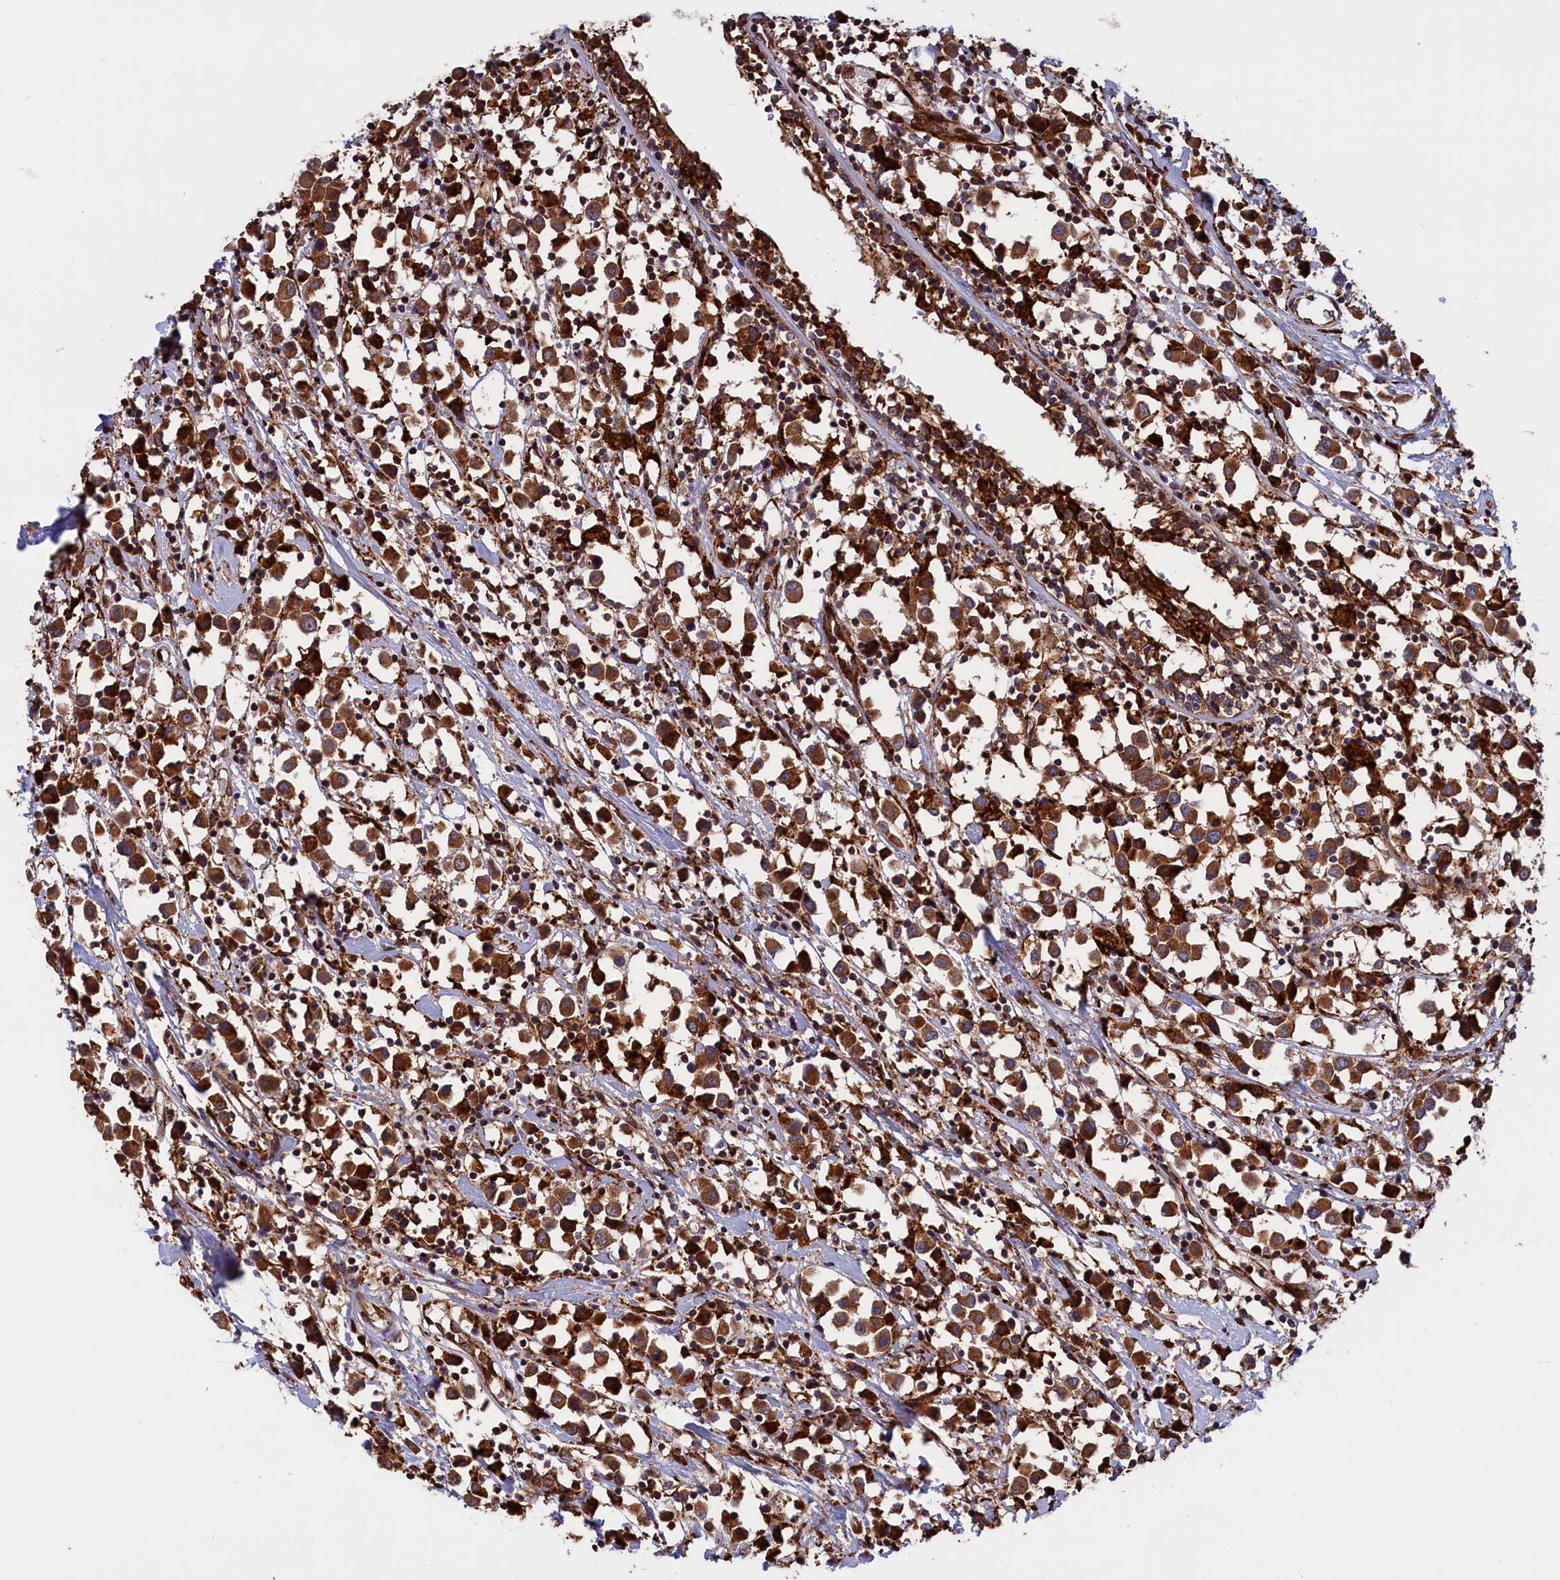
{"staining": {"intensity": "strong", "quantity": ">75%", "location": "cytoplasmic/membranous"}, "tissue": "breast cancer", "cell_type": "Tumor cells", "image_type": "cancer", "snomed": [{"axis": "morphology", "description": "Duct carcinoma"}, {"axis": "topography", "description": "Breast"}], "caption": "Breast infiltrating ductal carcinoma was stained to show a protein in brown. There is high levels of strong cytoplasmic/membranous expression in about >75% of tumor cells.", "gene": "PLA2G4C", "patient": {"sex": "female", "age": 61}}